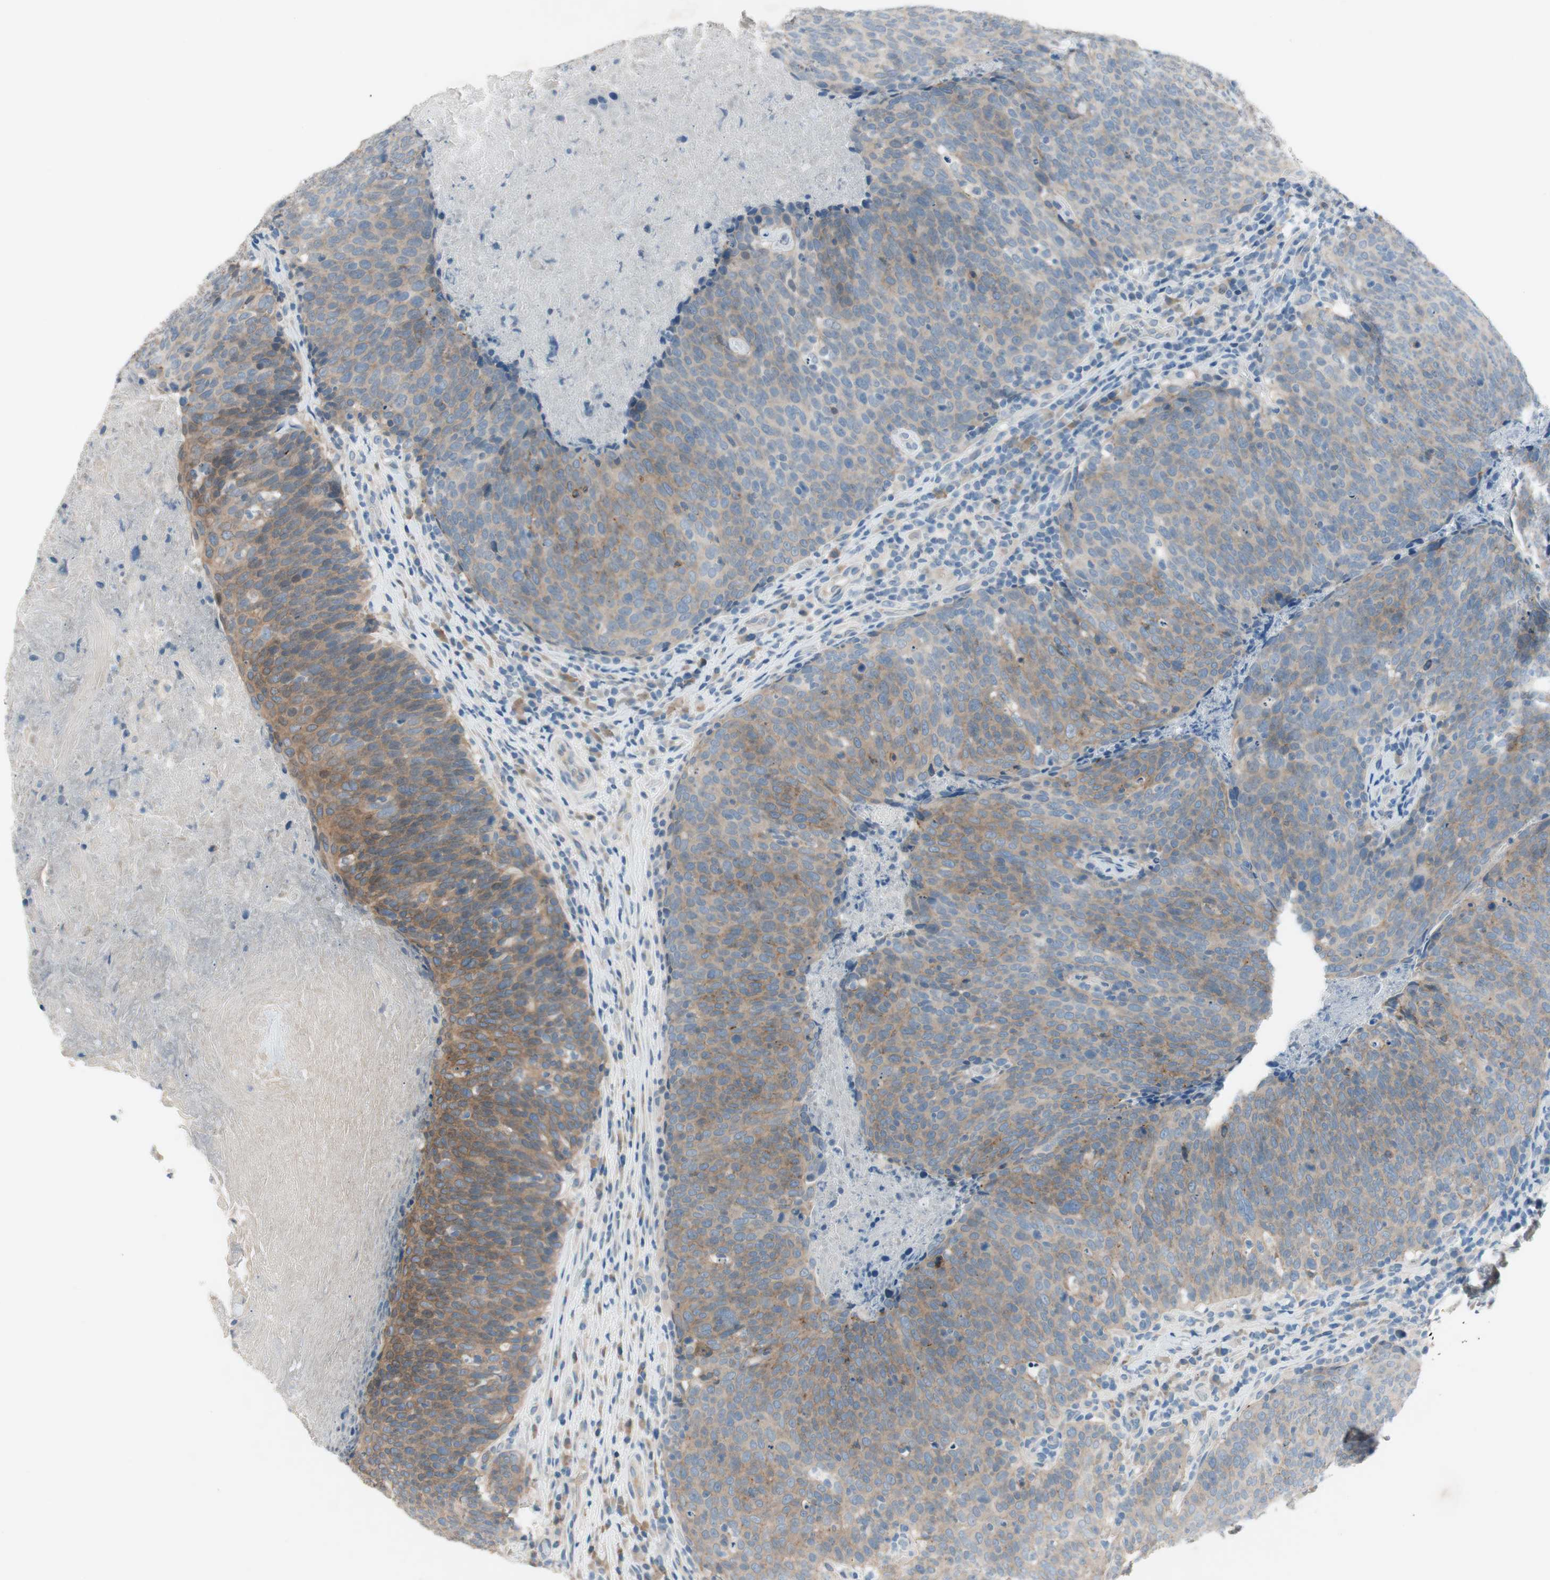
{"staining": {"intensity": "moderate", "quantity": "25%-75%", "location": "cytoplasmic/membranous"}, "tissue": "head and neck cancer", "cell_type": "Tumor cells", "image_type": "cancer", "snomed": [{"axis": "morphology", "description": "Squamous cell carcinoma, NOS"}, {"axis": "morphology", "description": "Squamous cell carcinoma, metastatic, NOS"}, {"axis": "topography", "description": "Lymph node"}, {"axis": "topography", "description": "Head-Neck"}], "caption": "Immunohistochemistry of human metastatic squamous cell carcinoma (head and neck) reveals medium levels of moderate cytoplasmic/membranous positivity in approximately 25%-75% of tumor cells. (DAB IHC with brightfield microscopy, high magnification).", "gene": "PRRG4", "patient": {"sex": "male", "age": 62}}